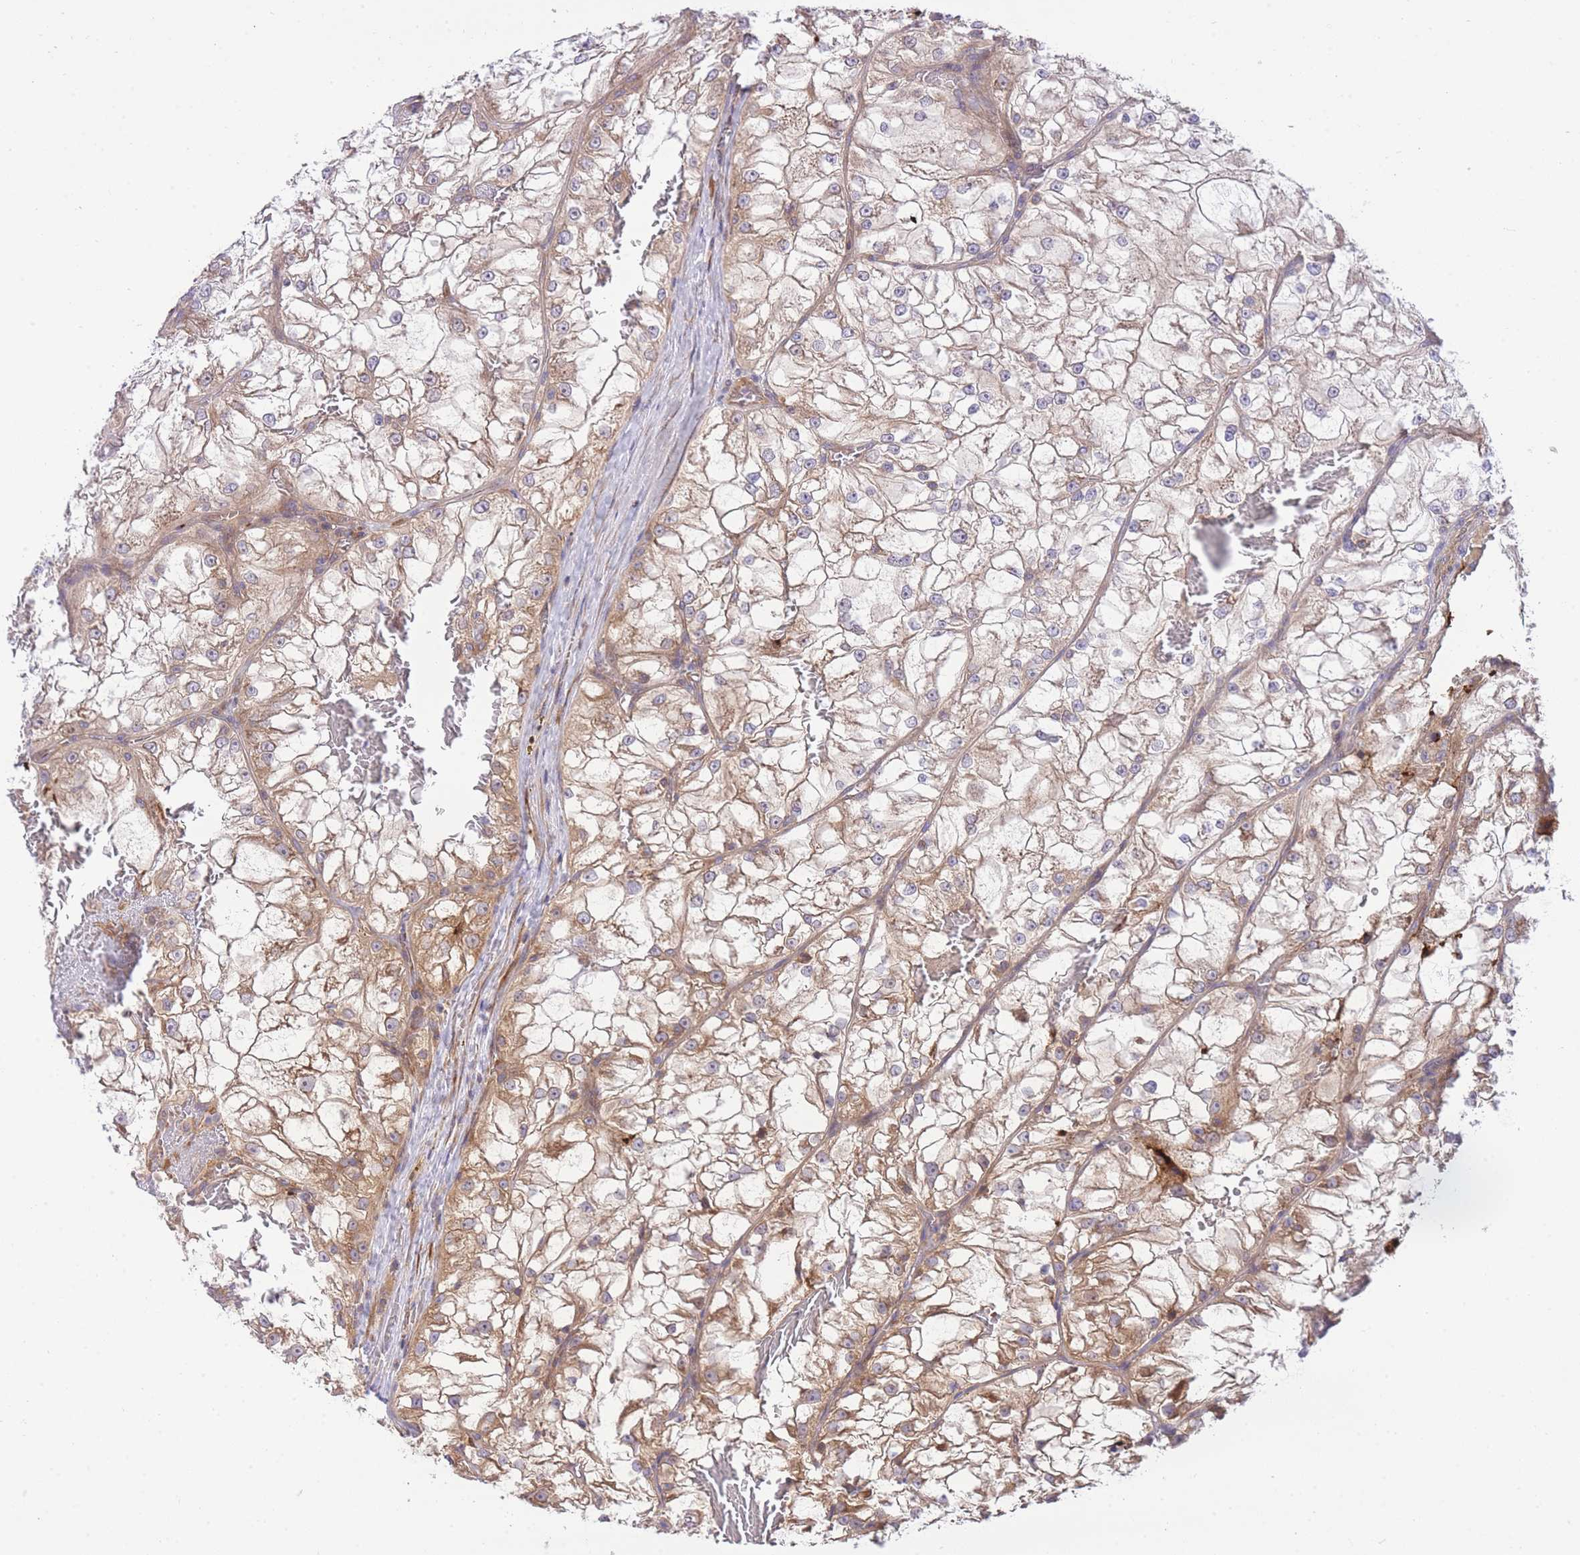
{"staining": {"intensity": "weak", "quantity": "25%-75%", "location": "cytoplasmic/membranous"}, "tissue": "renal cancer", "cell_type": "Tumor cells", "image_type": "cancer", "snomed": [{"axis": "morphology", "description": "Adenocarcinoma, NOS"}, {"axis": "topography", "description": "Kidney"}], "caption": "Immunohistochemical staining of renal cancer shows weak cytoplasmic/membranous protein staining in about 25%-75% of tumor cells.", "gene": "EIF2B2", "patient": {"sex": "female", "age": 72}}